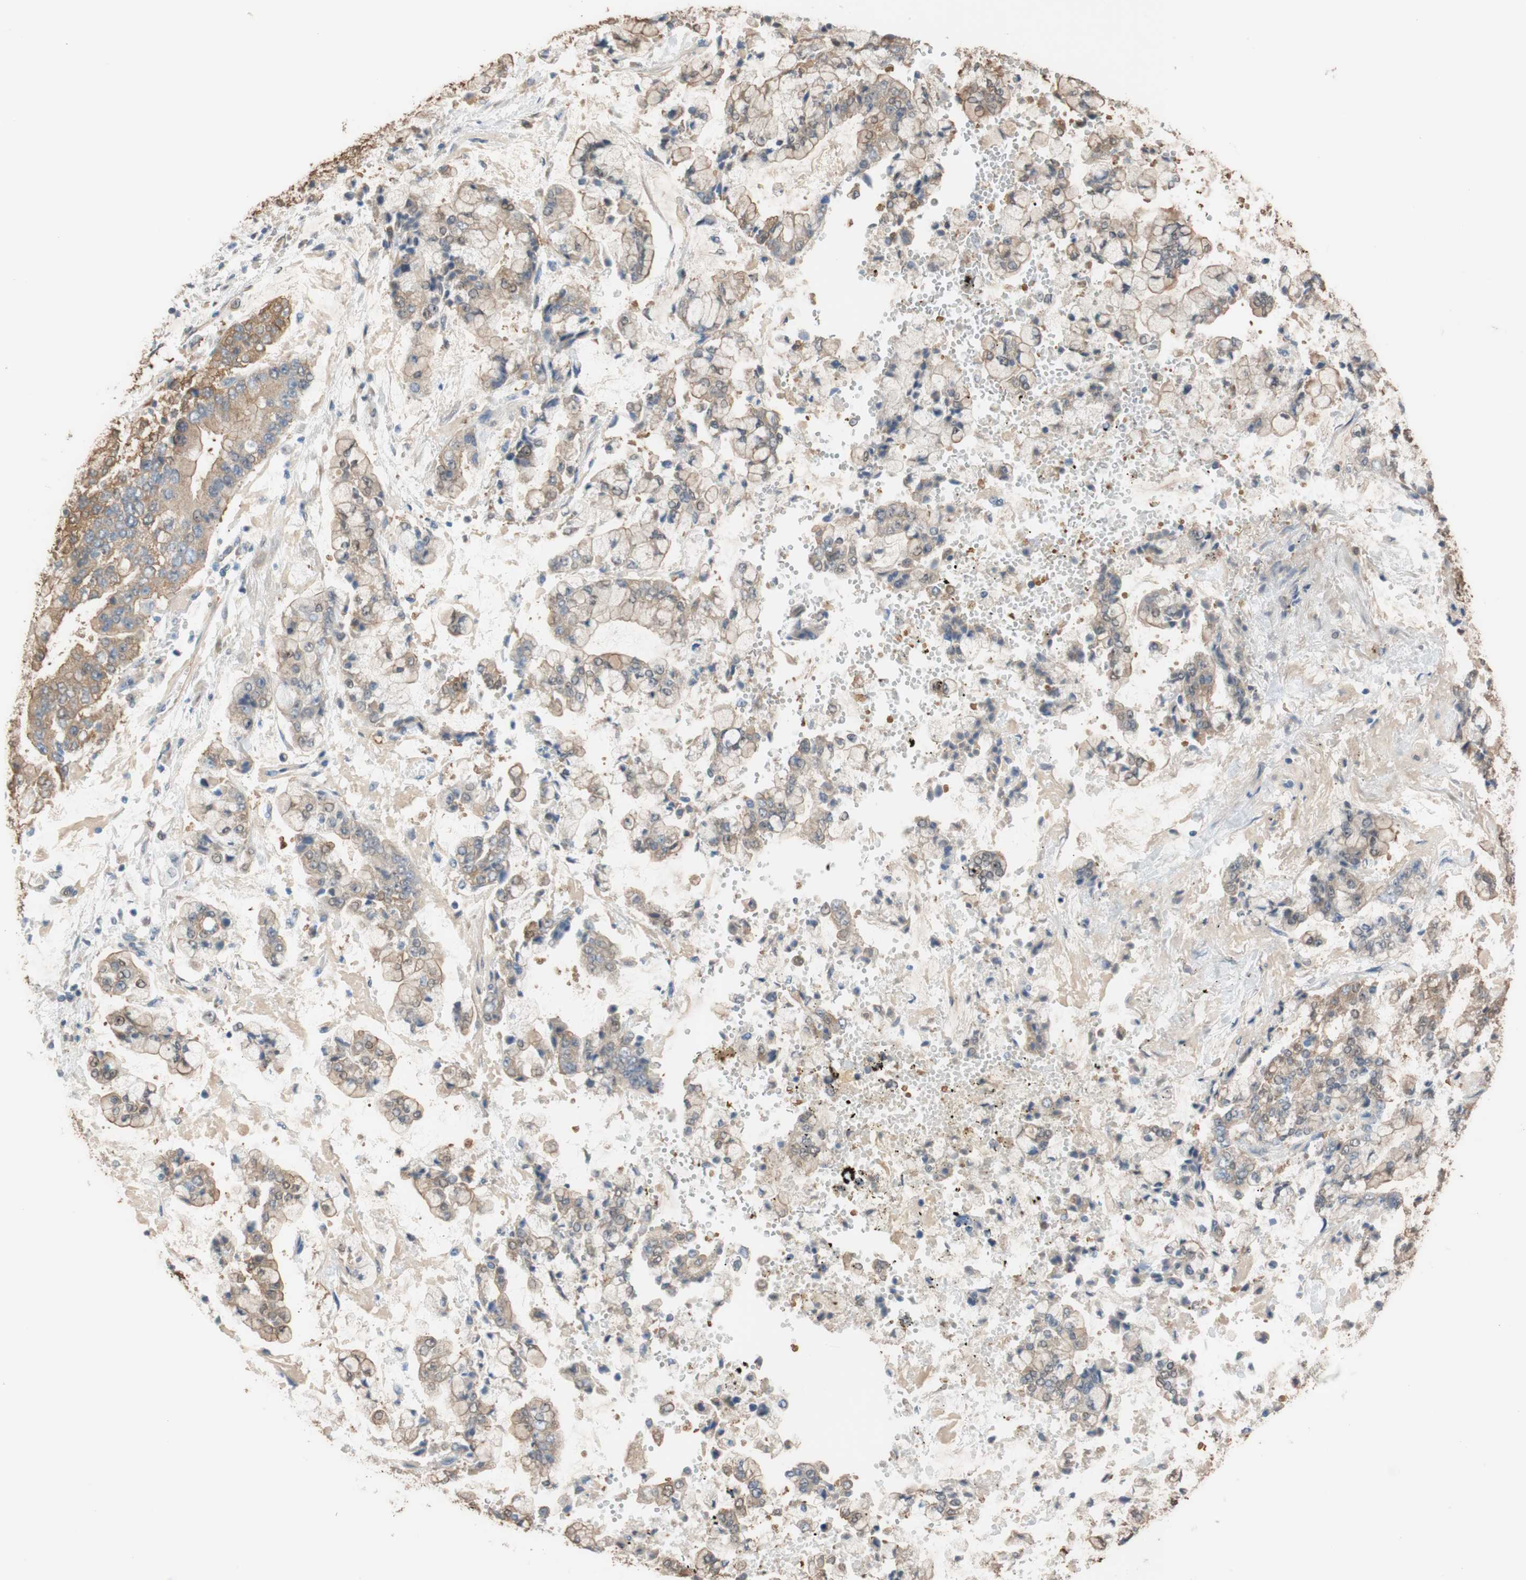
{"staining": {"intensity": "moderate", "quantity": "25%-75%", "location": "cytoplasmic/membranous"}, "tissue": "stomach cancer", "cell_type": "Tumor cells", "image_type": "cancer", "snomed": [{"axis": "morphology", "description": "Adenocarcinoma, NOS"}, {"axis": "topography", "description": "Stomach"}], "caption": "Protein staining demonstrates moderate cytoplasmic/membranous positivity in approximately 25%-75% of tumor cells in stomach cancer. (DAB (3,3'-diaminobenzidine) IHC, brown staining for protein, blue staining for nuclei).", "gene": "ALDH1A2", "patient": {"sex": "male", "age": 76}}